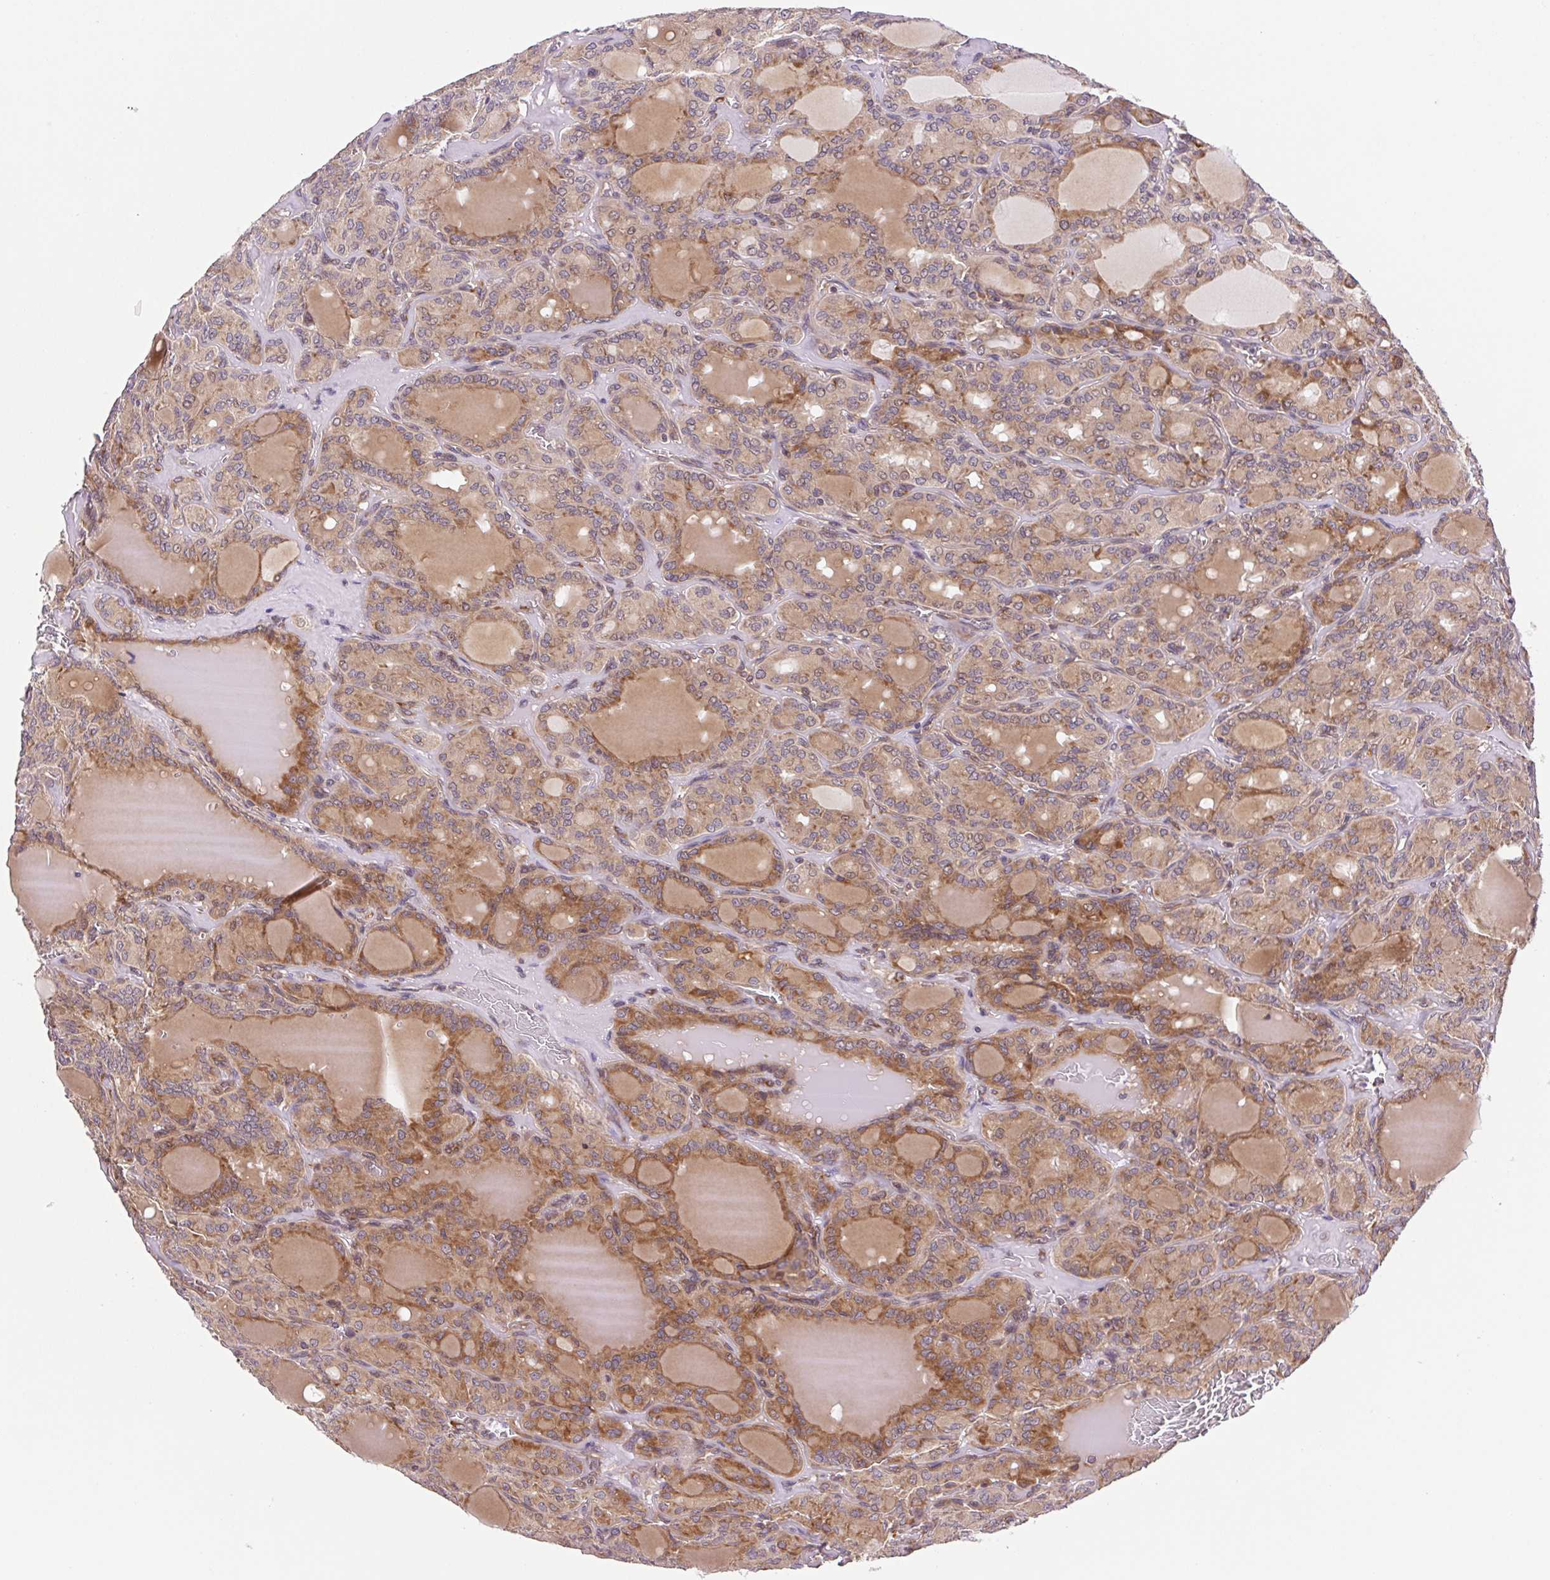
{"staining": {"intensity": "moderate", "quantity": ">75%", "location": "cytoplasmic/membranous"}, "tissue": "thyroid cancer", "cell_type": "Tumor cells", "image_type": "cancer", "snomed": [{"axis": "morphology", "description": "Papillary adenocarcinoma, NOS"}, {"axis": "topography", "description": "Thyroid gland"}], "caption": "This image shows thyroid cancer stained with IHC to label a protein in brown. The cytoplasmic/membranous of tumor cells show moderate positivity for the protein. Nuclei are counter-stained blue.", "gene": "LYPD5", "patient": {"sex": "male", "age": 87}}